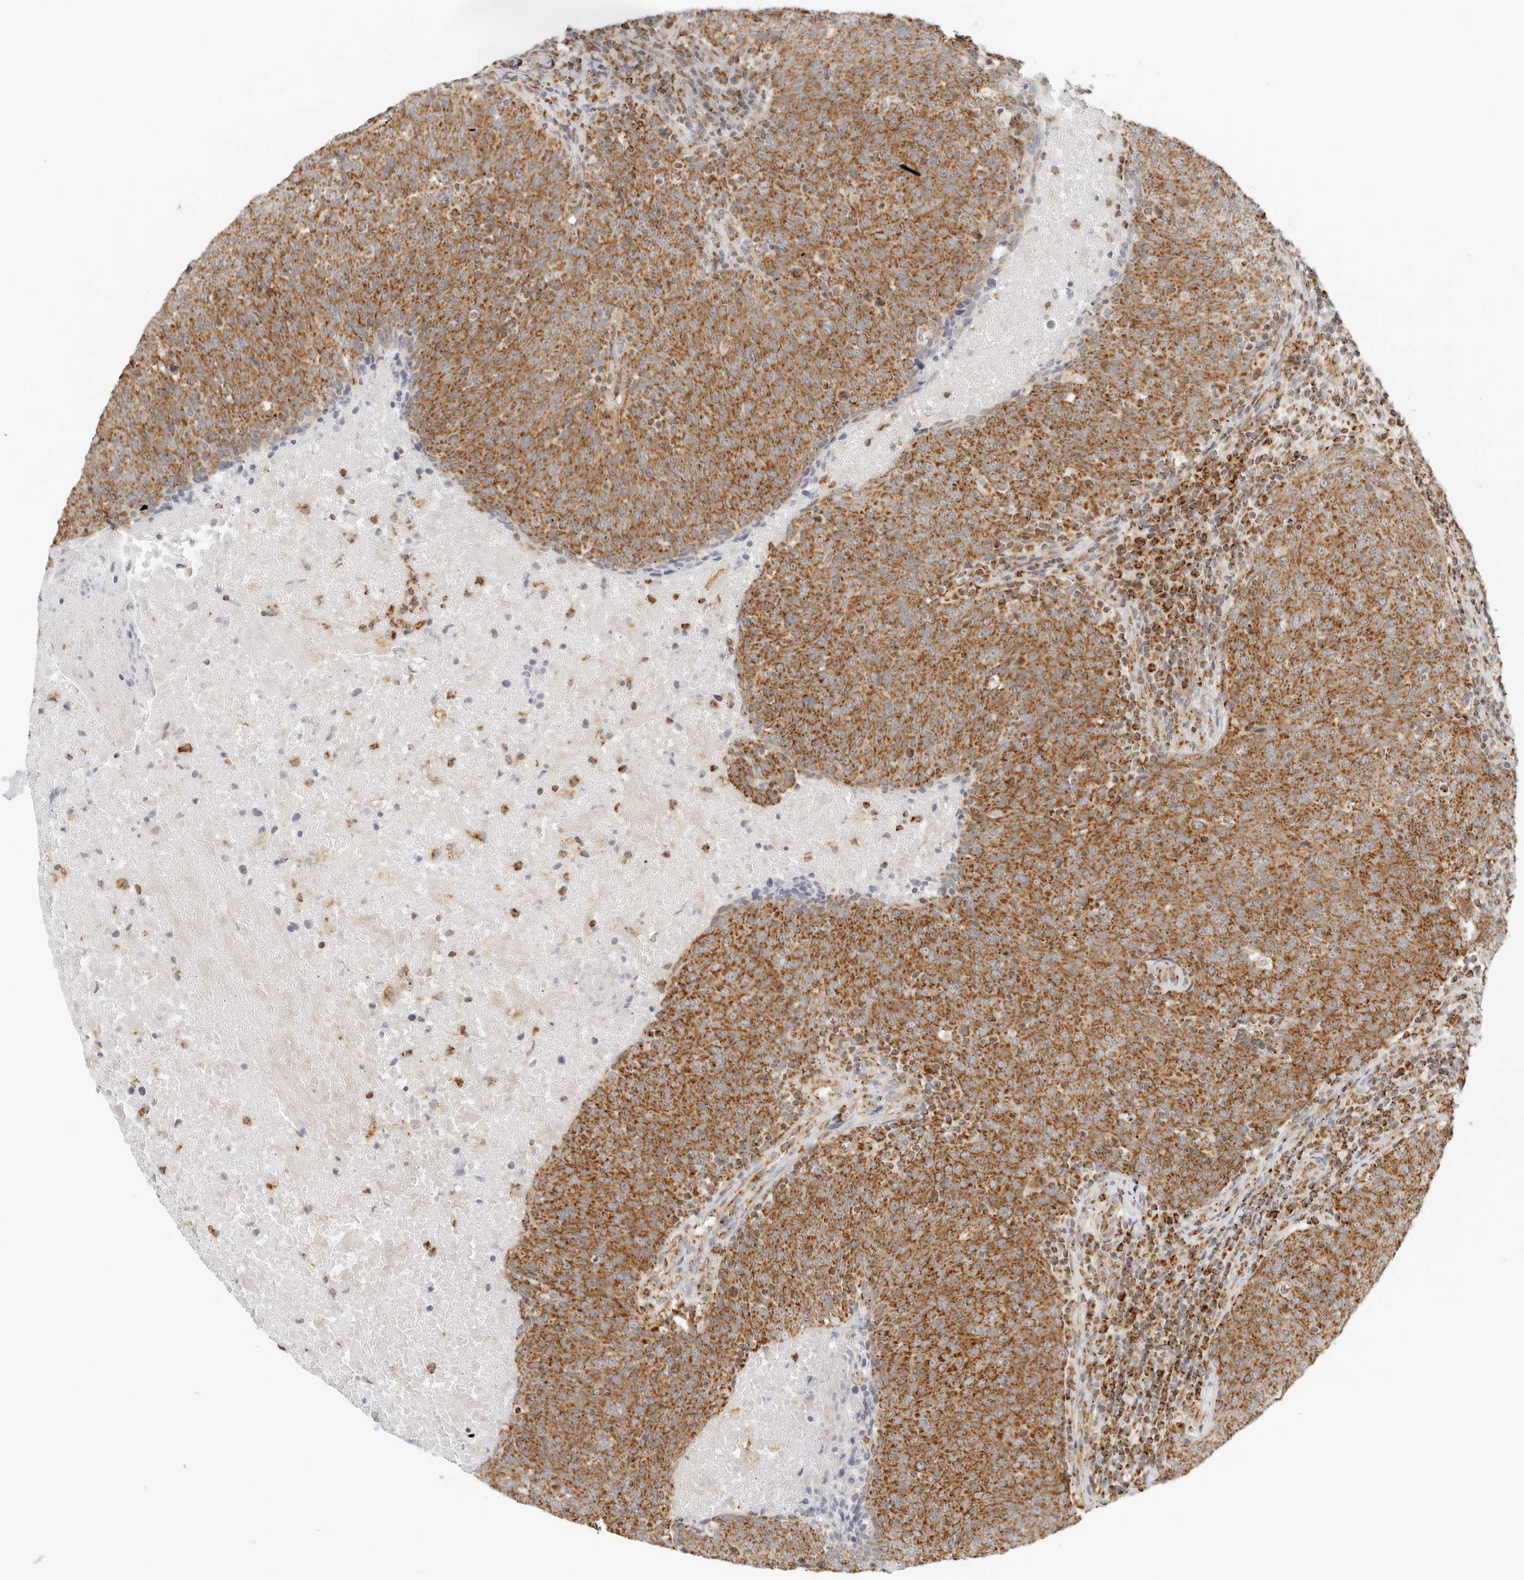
{"staining": {"intensity": "strong", "quantity": ">75%", "location": "cytoplasmic/membranous"}, "tissue": "head and neck cancer", "cell_type": "Tumor cells", "image_type": "cancer", "snomed": [{"axis": "morphology", "description": "Squamous cell carcinoma, NOS"}, {"axis": "morphology", "description": "Squamous cell carcinoma, metastatic, NOS"}, {"axis": "topography", "description": "Lymph node"}, {"axis": "topography", "description": "Head-Neck"}], "caption": "Human head and neck cancer stained for a protein (brown) exhibits strong cytoplasmic/membranous positive expression in about >75% of tumor cells.", "gene": "RC3H1", "patient": {"sex": "male", "age": 62}}